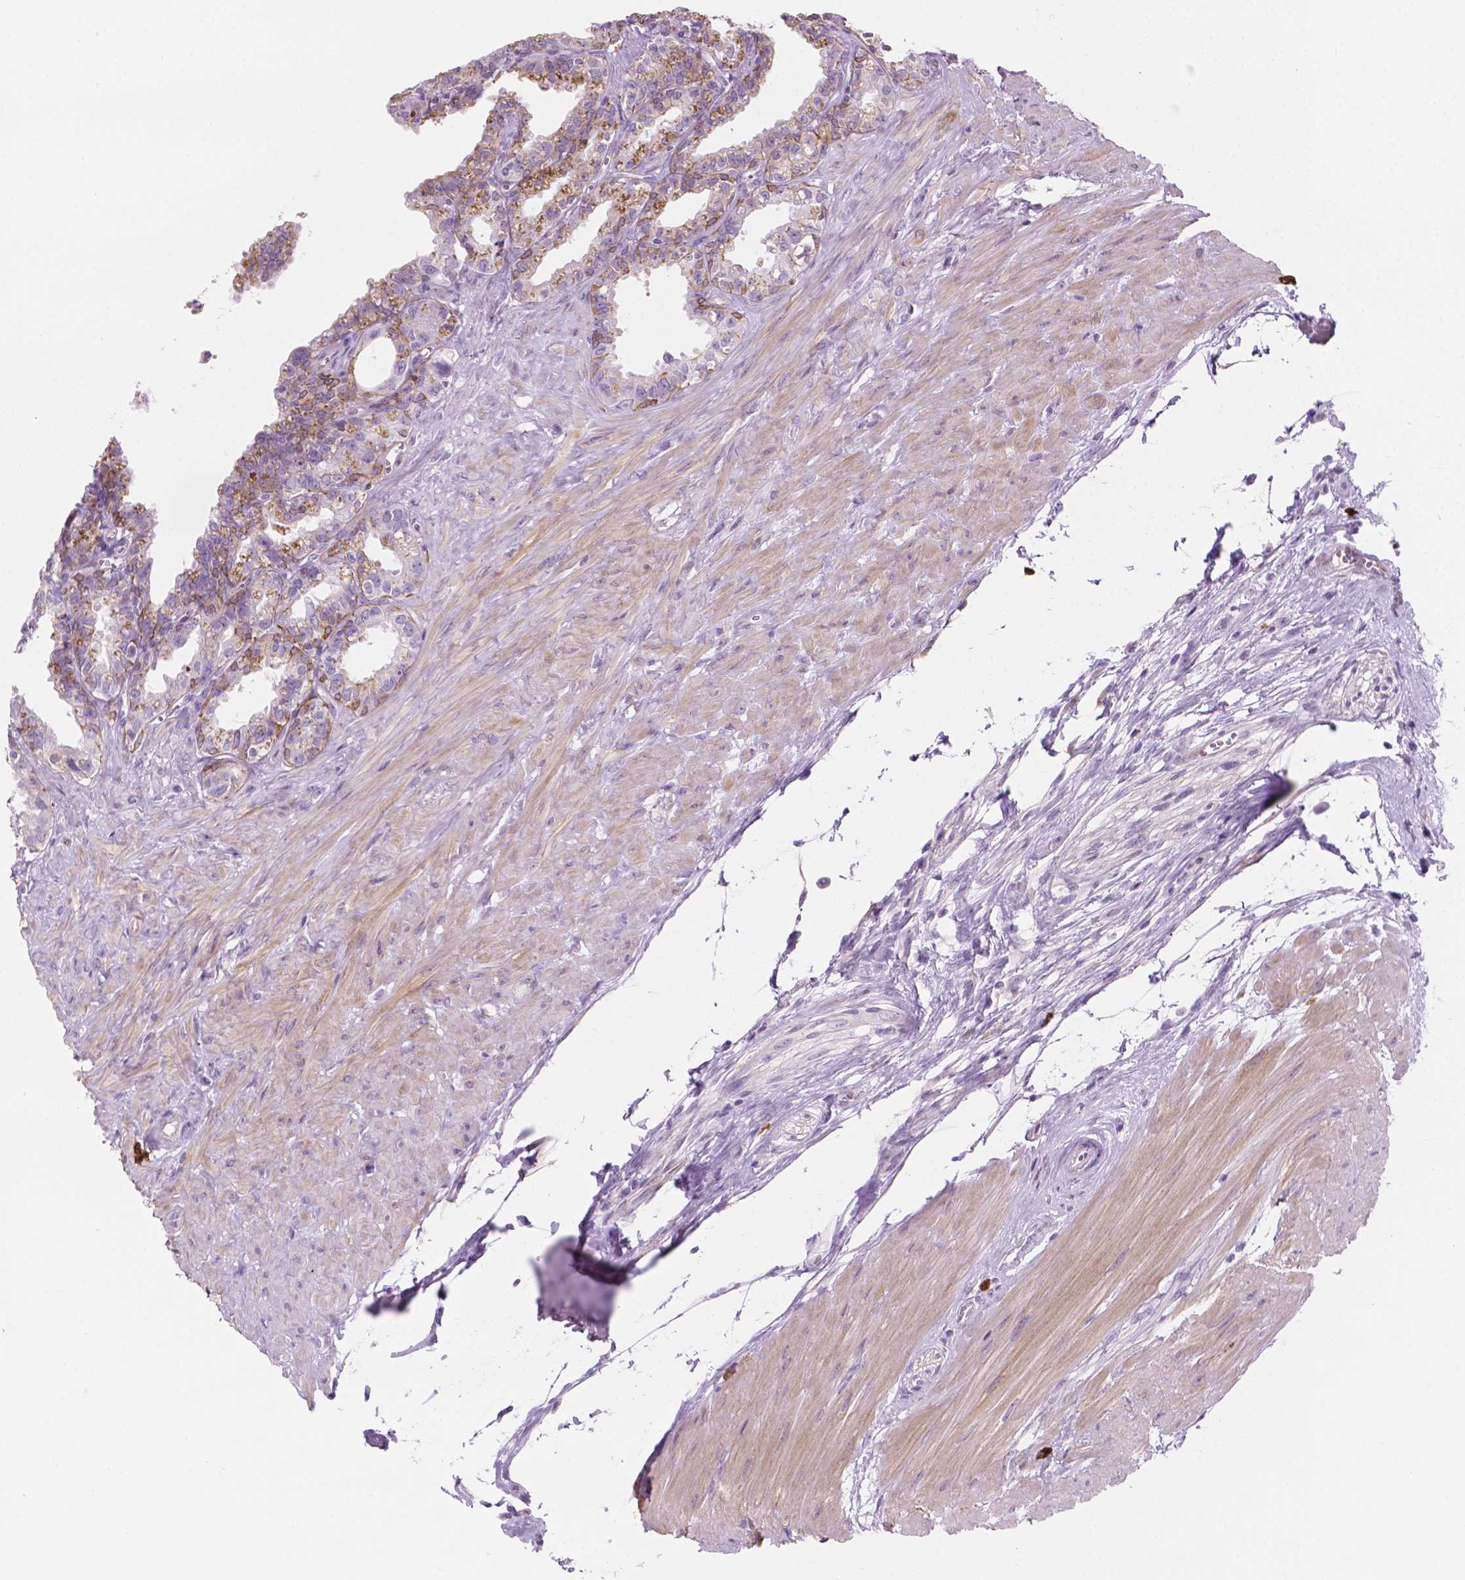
{"staining": {"intensity": "weak", "quantity": "<25%", "location": "cytoplasmic/membranous"}, "tissue": "seminal vesicle", "cell_type": "Glandular cells", "image_type": "normal", "snomed": [{"axis": "morphology", "description": "Normal tissue, NOS"}, {"axis": "morphology", "description": "Urothelial carcinoma, NOS"}, {"axis": "topography", "description": "Urinary bladder"}, {"axis": "topography", "description": "Seminal veicle"}], "caption": "DAB immunohistochemical staining of benign seminal vesicle demonstrates no significant positivity in glandular cells.", "gene": "EPPK1", "patient": {"sex": "male", "age": 76}}